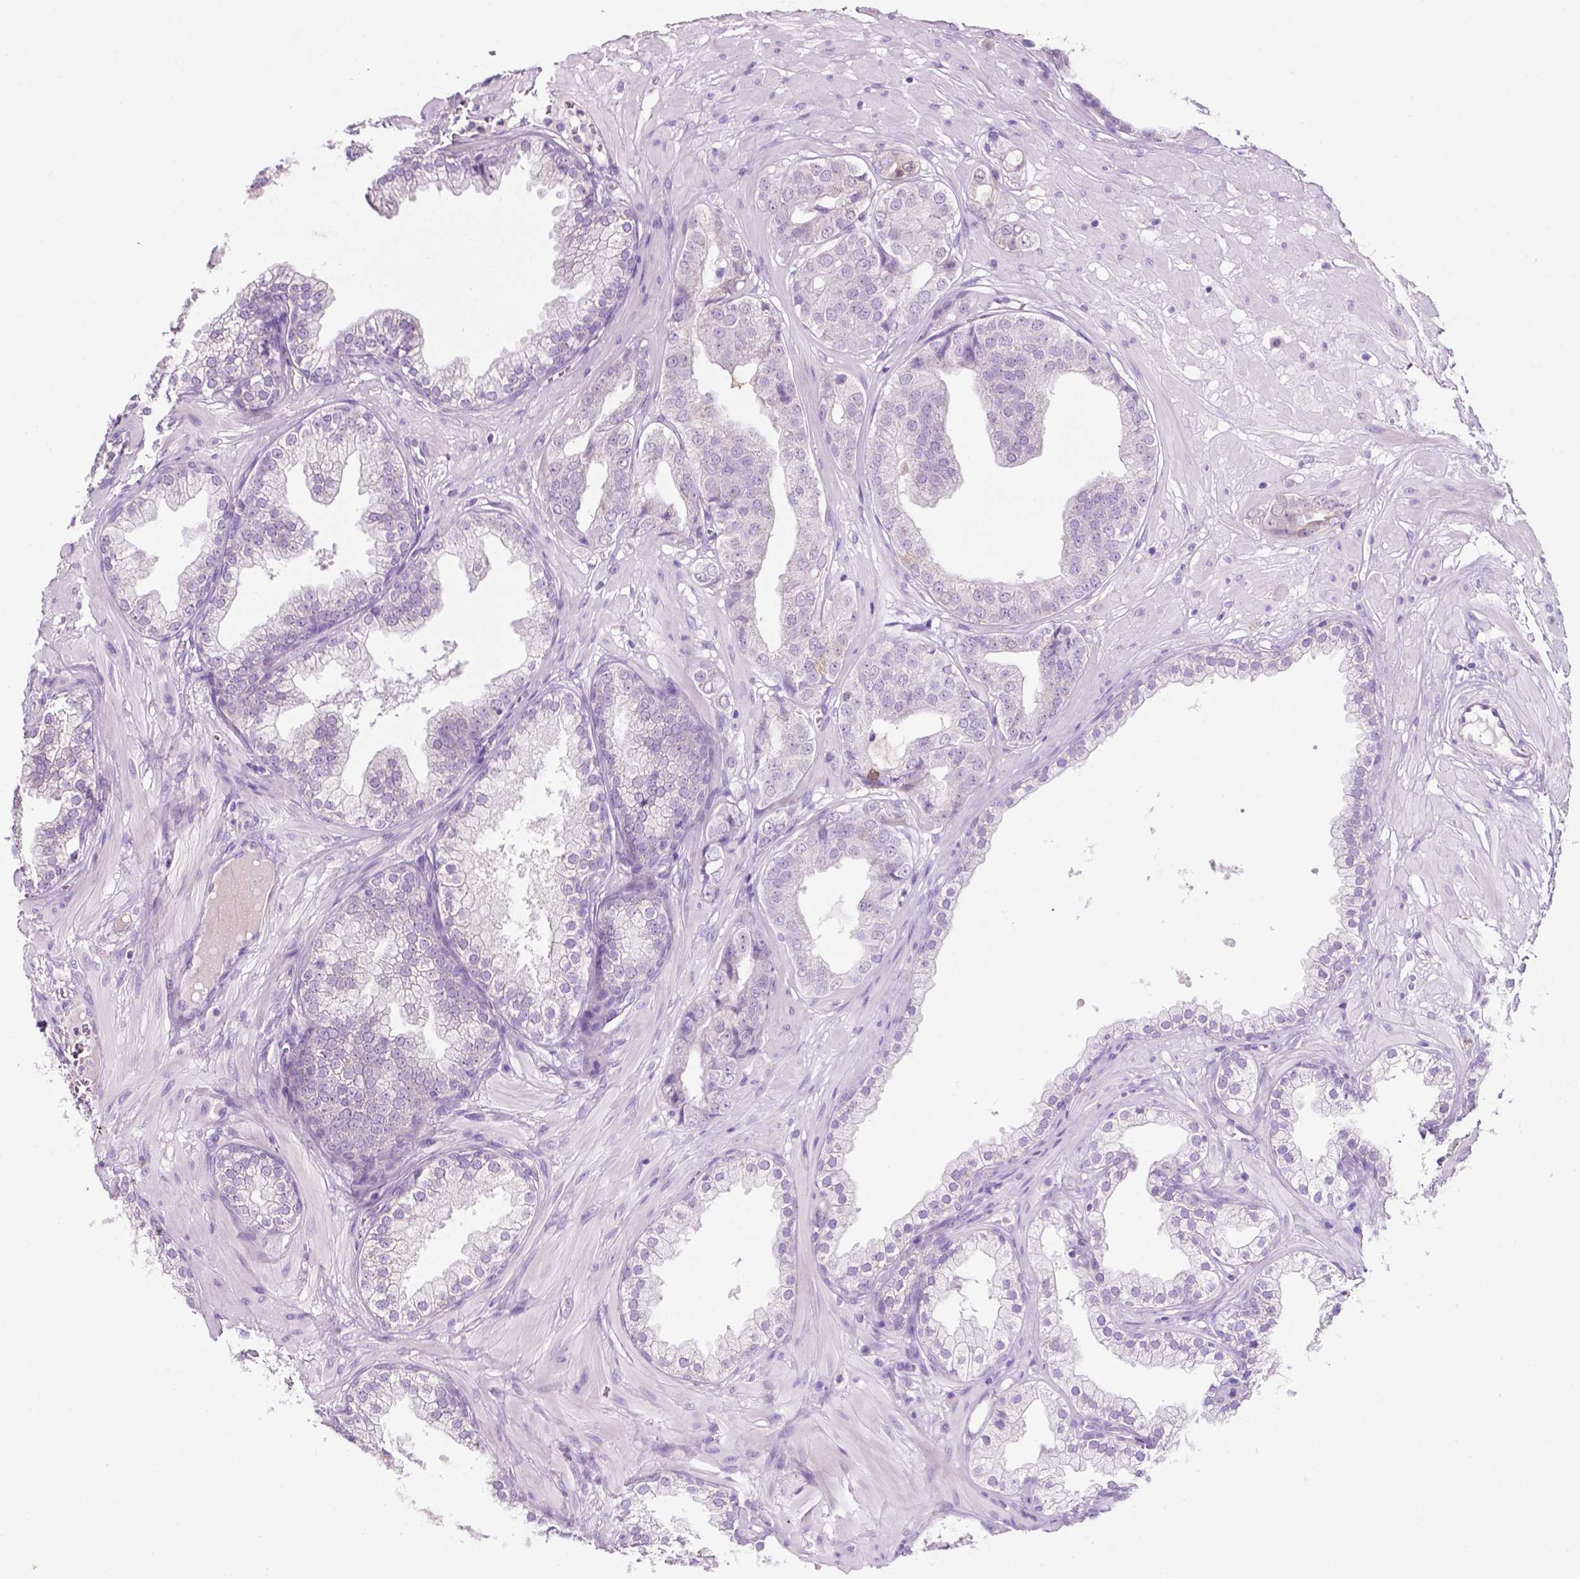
{"staining": {"intensity": "negative", "quantity": "none", "location": "none"}, "tissue": "prostate cancer", "cell_type": "Tumor cells", "image_type": "cancer", "snomed": [{"axis": "morphology", "description": "Adenocarcinoma, Low grade"}, {"axis": "topography", "description": "Prostate"}], "caption": "Tumor cells show no significant protein staining in prostate low-grade adenocarcinoma.", "gene": "PHGR1", "patient": {"sex": "male", "age": 60}}